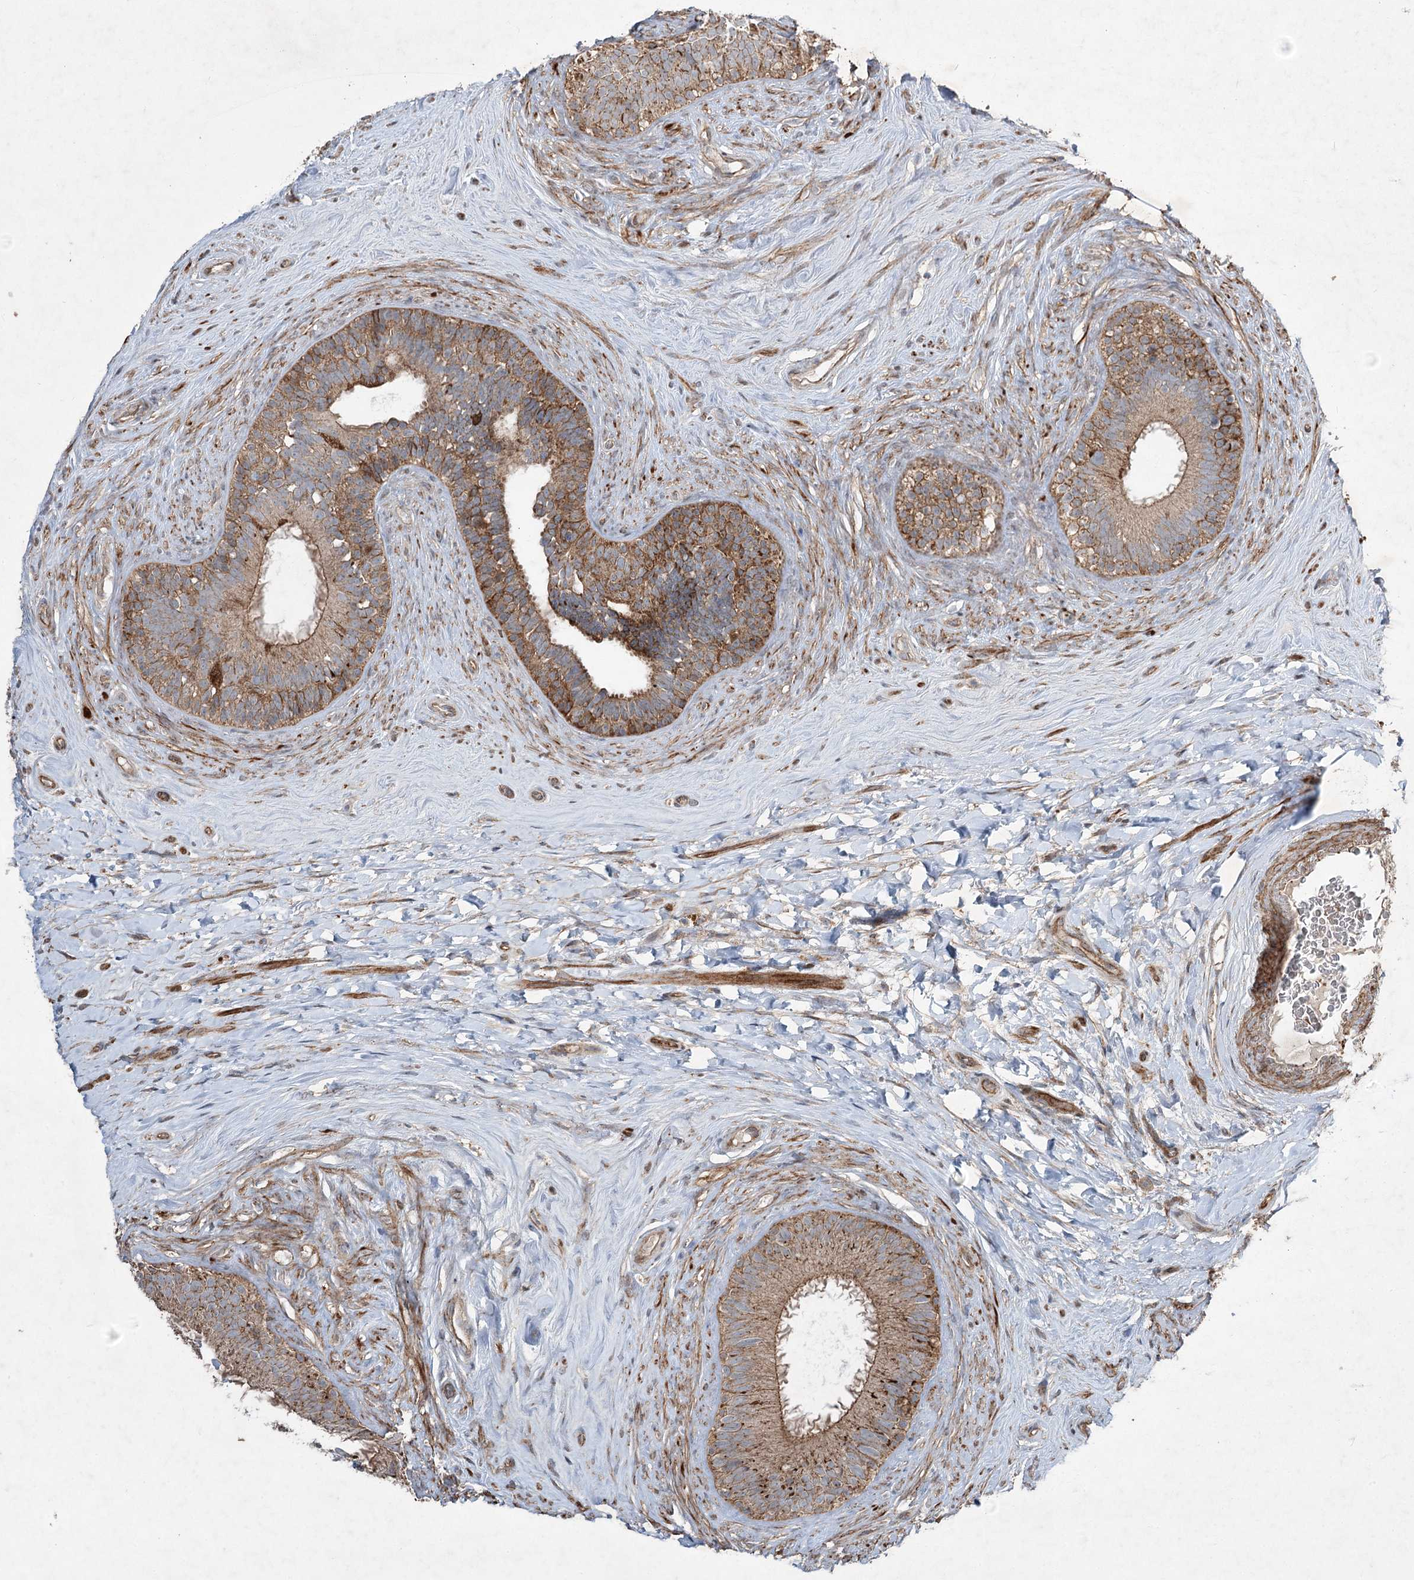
{"staining": {"intensity": "moderate", "quantity": "25%-75%", "location": "cytoplasmic/membranous"}, "tissue": "epididymis", "cell_type": "Glandular cells", "image_type": "normal", "snomed": [{"axis": "morphology", "description": "Normal tissue, NOS"}, {"axis": "topography", "description": "Epididymis"}], "caption": "Moderate cytoplasmic/membranous expression is seen in approximately 25%-75% of glandular cells in benign epididymis.", "gene": "SERINC5", "patient": {"sex": "male", "age": 84}}